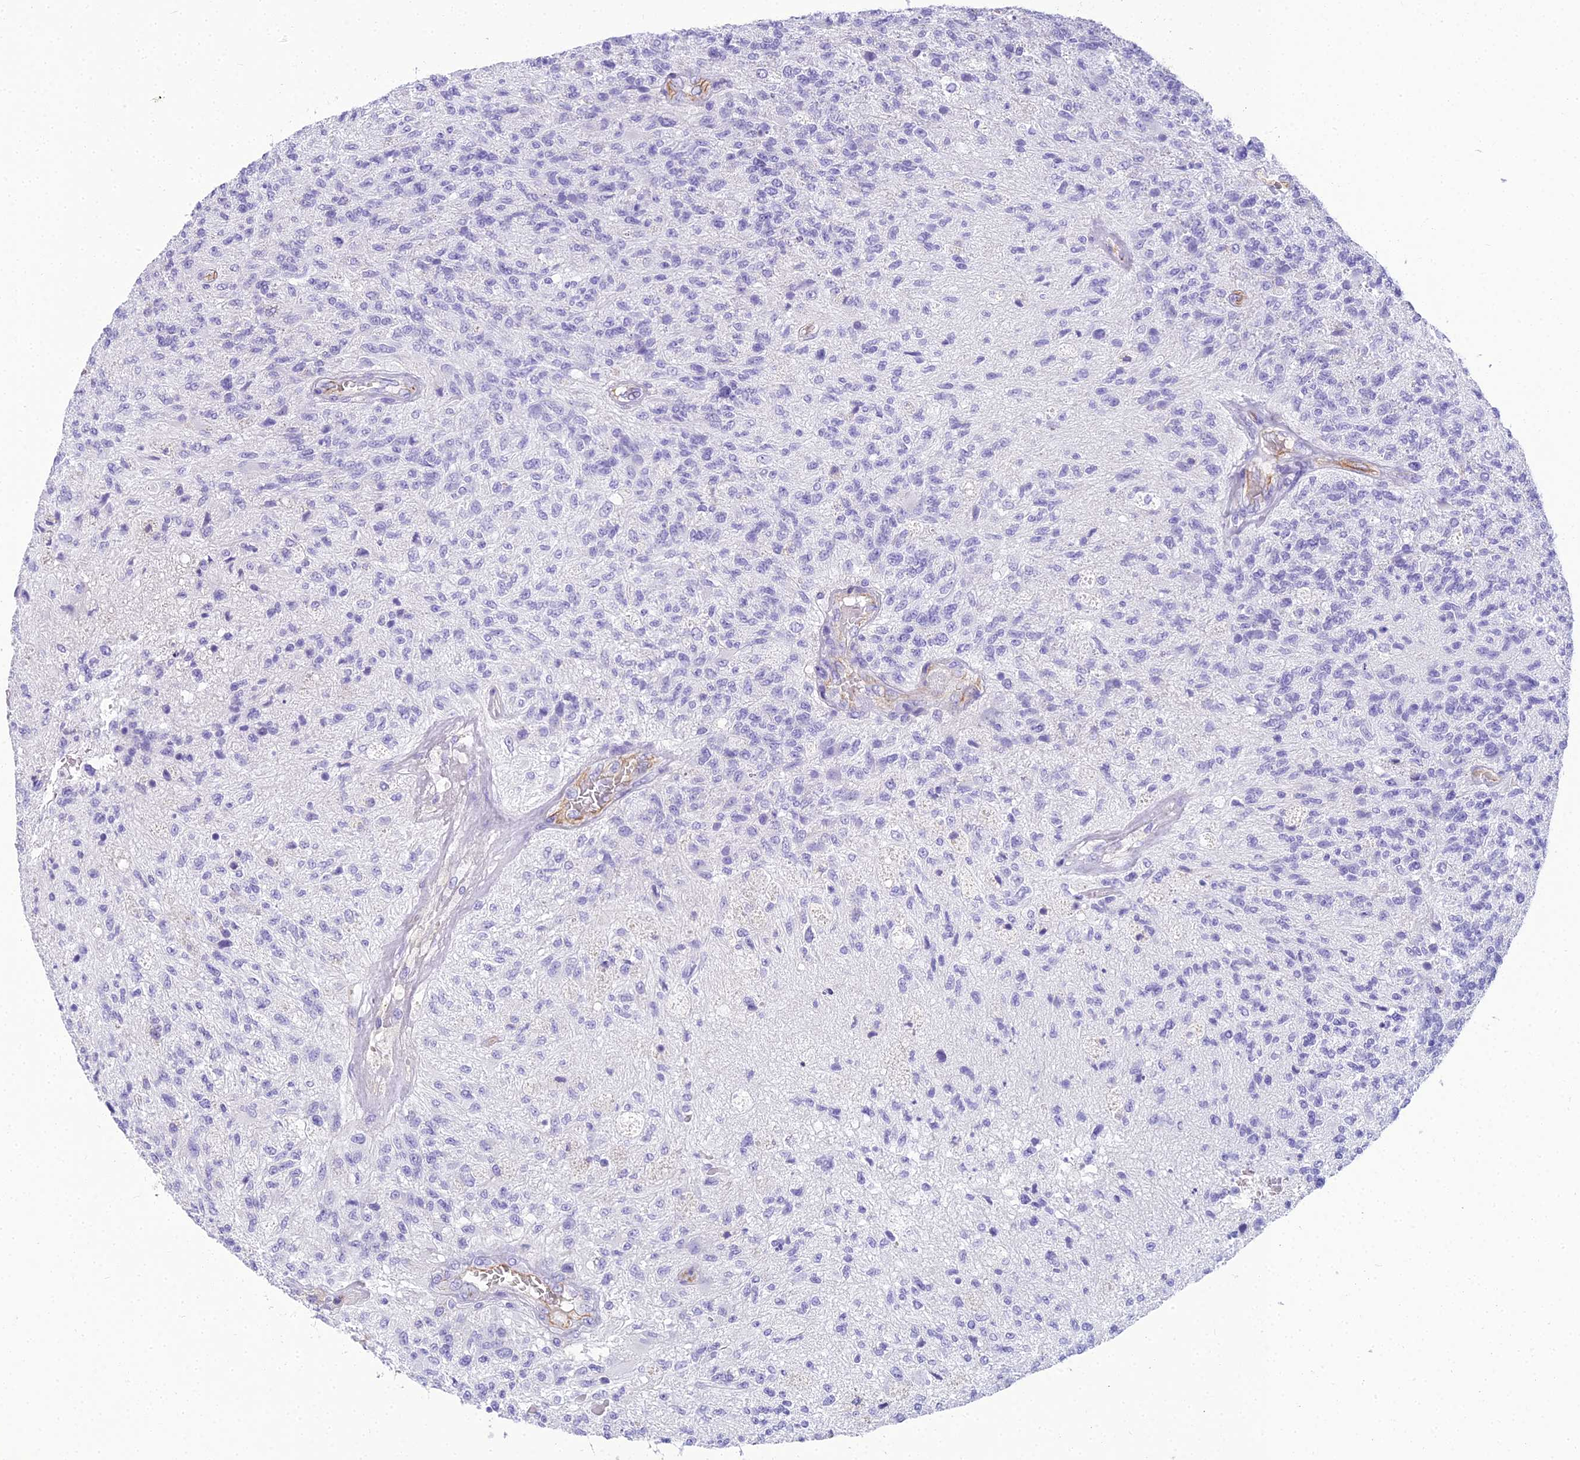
{"staining": {"intensity": "negative", "quantity": "none", "location": "none"}, "tissue": "glioma", "cell_type": "Tumor cells", "image_type": "cancer", "snomed": [{"axis": "morphology", "description": "Glioma, malignant, High grade"}, {"axis": "topography", "description": "Brain"}], "caption": "There is no significant positivity in tumor cells of glioma.", "gene": "NINJ1", "patient": {"sex": "male", "age": 56}}